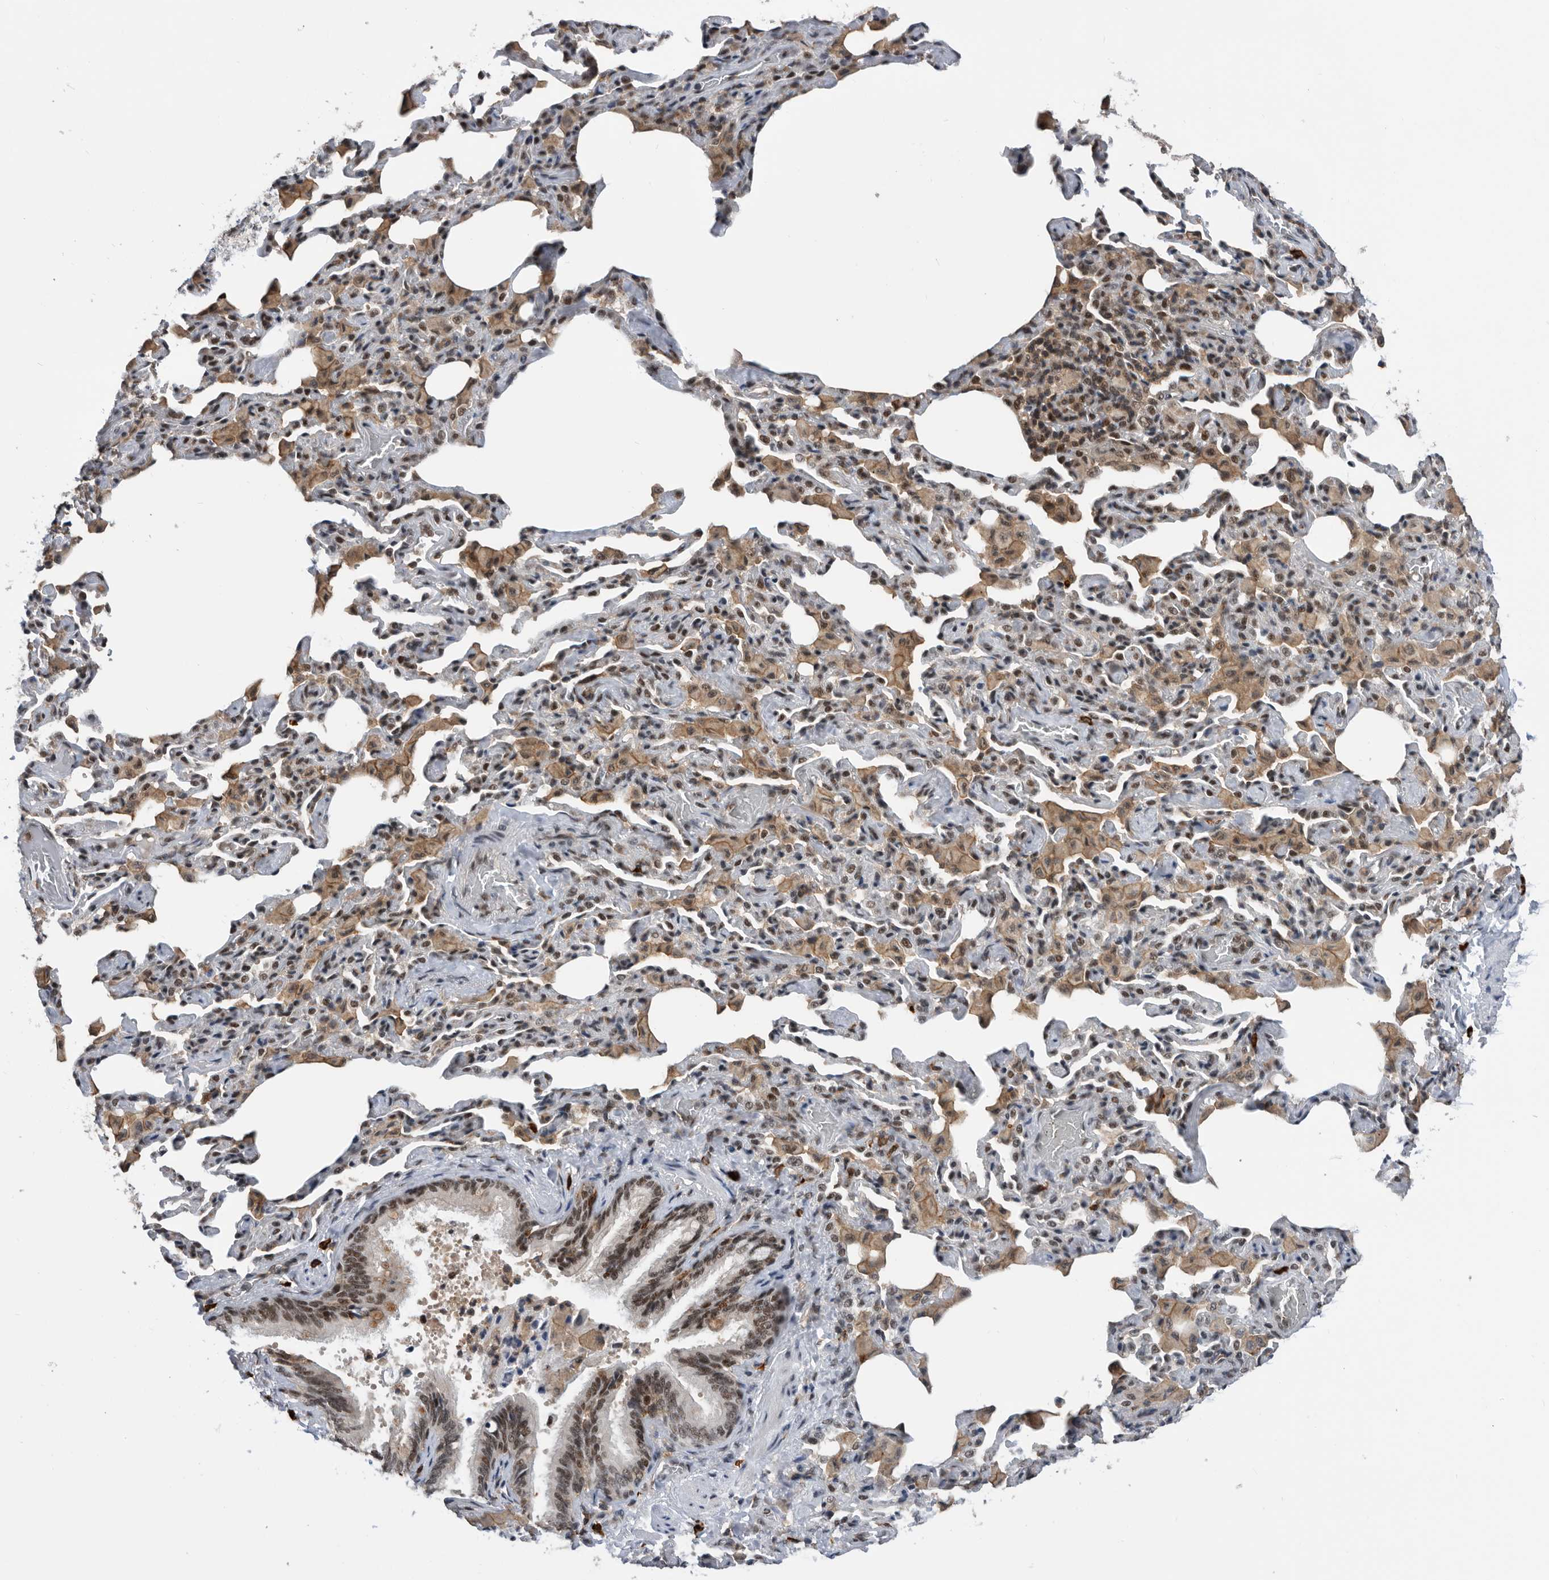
{"staining": {"intensity": "strong", "quantity": "25%-75%", "location": "nuclear"}, "tissue": "bronchus", "cell_type": "Respiratory epithelial cells", "image_type": "normal", "snomed": [{"axis": "morphology", "description": "Normal tissue, NOS"}, {"axis": "morphology", "description": "Inflammation, NOS"}, {"axis": "topography", "description": "Lung"}], "caption": "This image exhibits IHC staining of normal bronchus, with high strong nuclear staining in approximately 25%-75% of respiratory epithelial cells.", "gene": "ZNF260", "patient": {"sex": "female", "age": 46}}